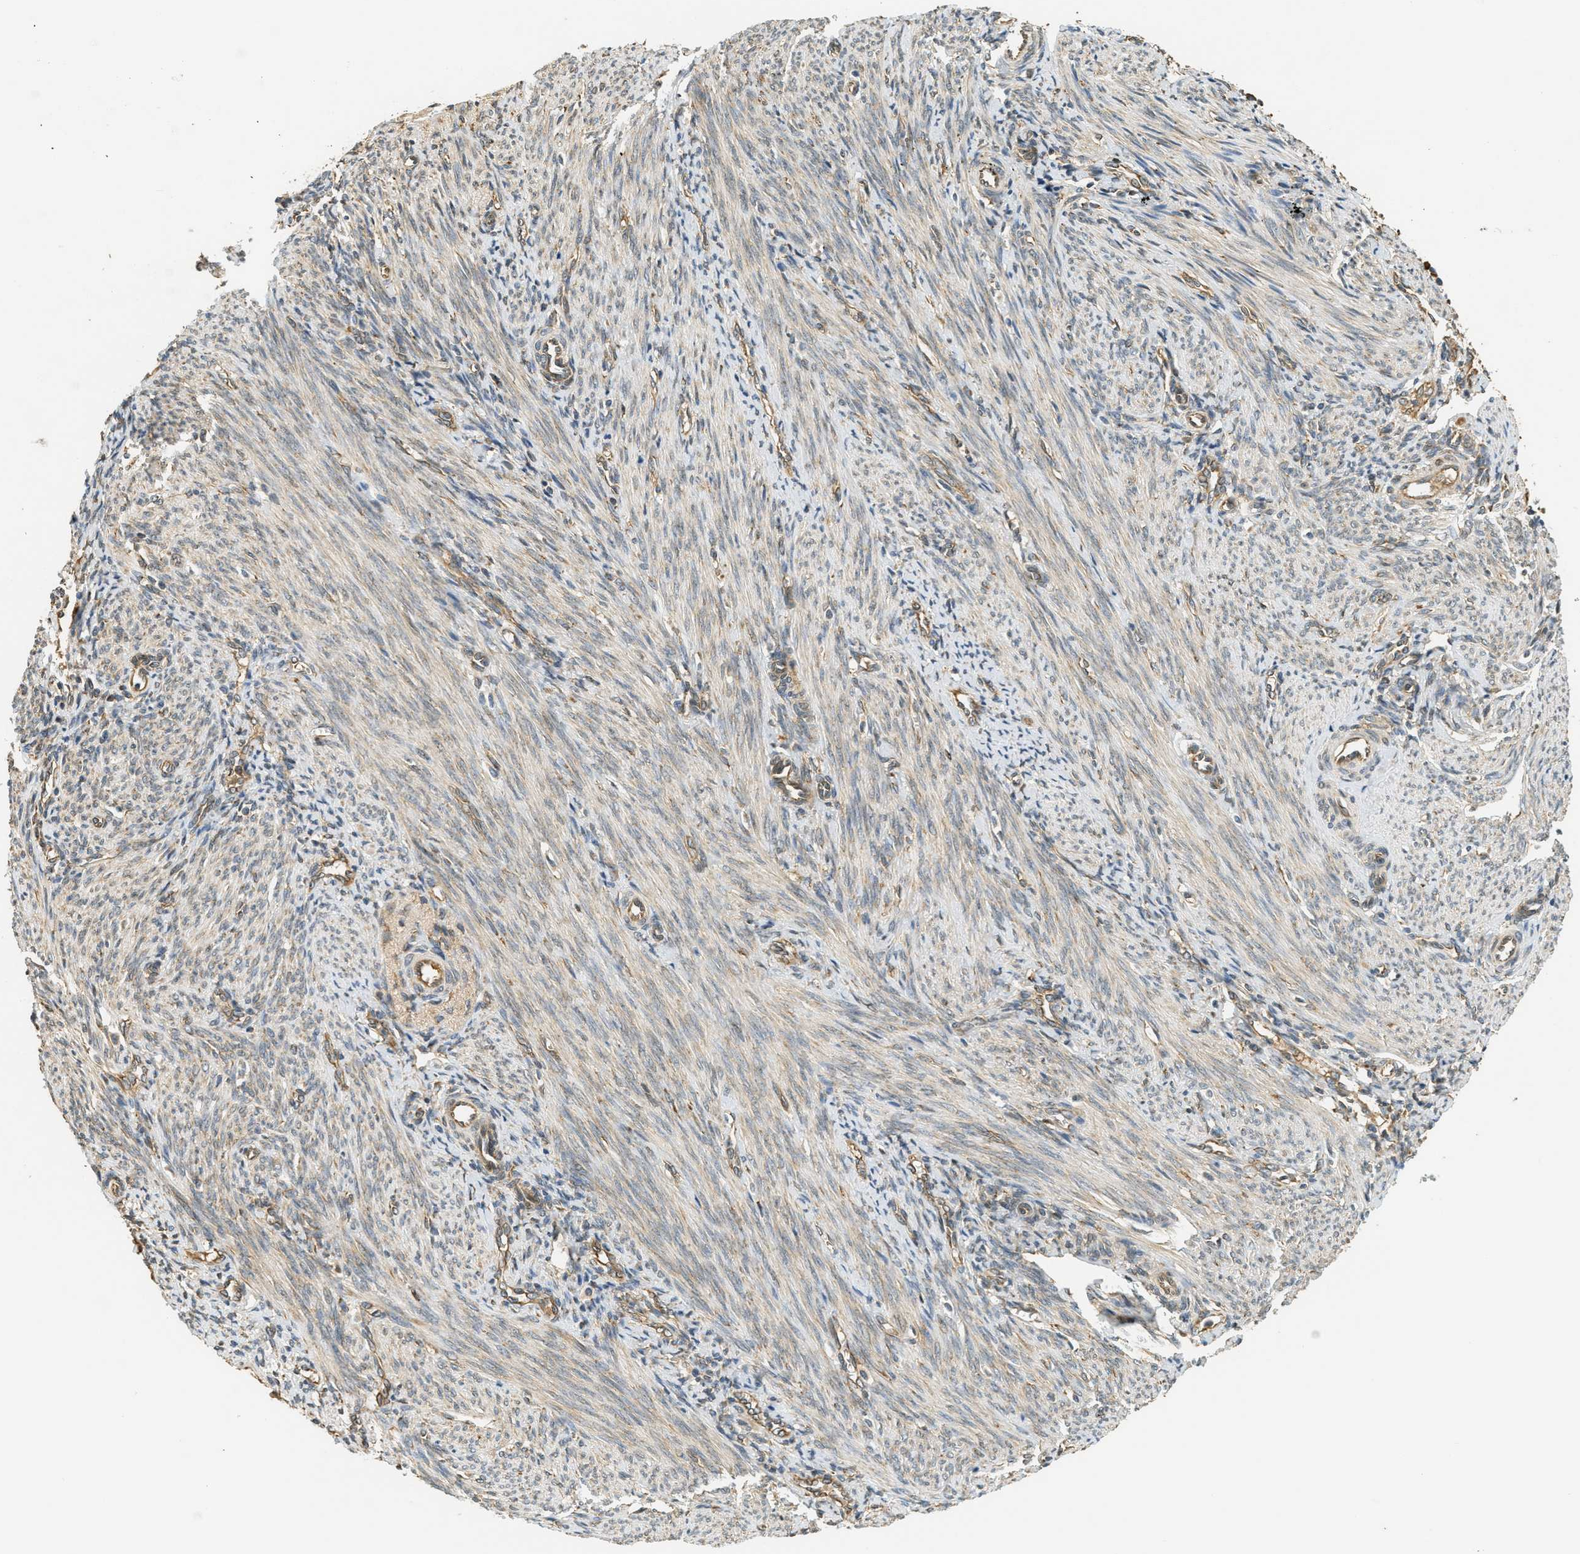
{"staining": {"intensity": "moderate", "quantity": "25%-75%", "location": "cytoplasmic/membranous"}, "tissue": "endometrium", "cell_type": "Cells in endometrial stroma", "image_type": "normal", "snomed": [{"axis": "morphology", "description": "Normal tissue, NOS"}, {"axis": "topography", "description": "Uterus"}, {"axis": "topography", "description": "Endometrium"}], "caption": "Protein staining of normal endometrium displays moderate cytoplasmic/membranous positivity in about 25%-75% of cells in endometrial stroma.", "gene": "PDK1", "patient": {"sex": "female", "age": 33}}